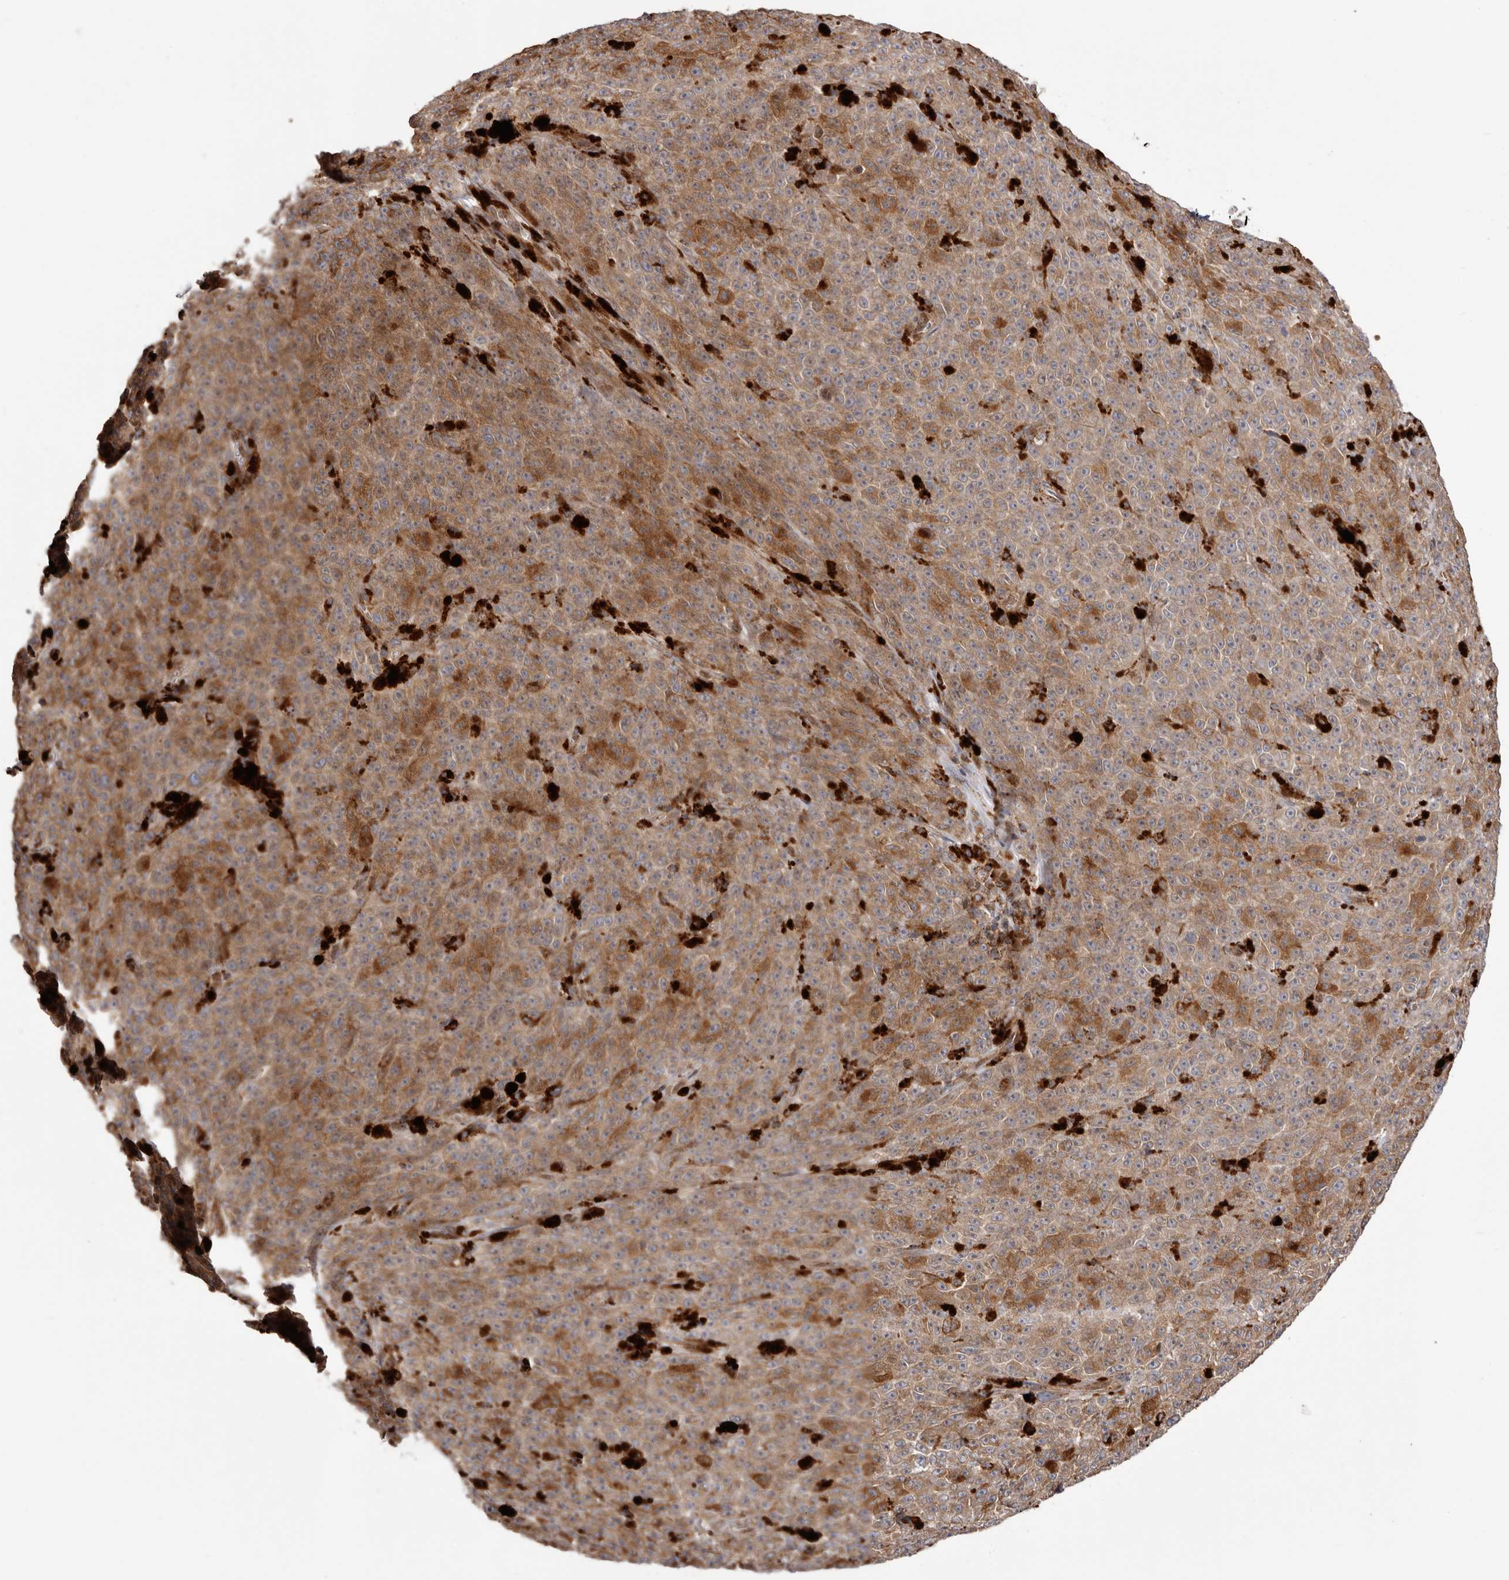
{"staining": {"intensity": "moderate", "quantity": ">75%", "location": "cytoplasmic/membranous"}, "tissue": "melanoma", "cell_type": "Tumor cells", "image_type": "cancer", "snomed": [{"axis": "morphology", "description": "Malignant melanoma, NOS"}, {"axis": "topography", "description": "Skin"}], "caption": "IHC staining of malignant melanoma, which exhibits medium levels of moderate cytoplasmic/membranous expression in approximately >75% of tumor cells indicating moderate cytoplasmic/membranous protein staining. The staining was performed using DAB (brown) for protein detection and nuclei were counterstained in hematoxylin (blue).", "gene": "NUP43", "patient": {"sex": "female", "age": 82}}